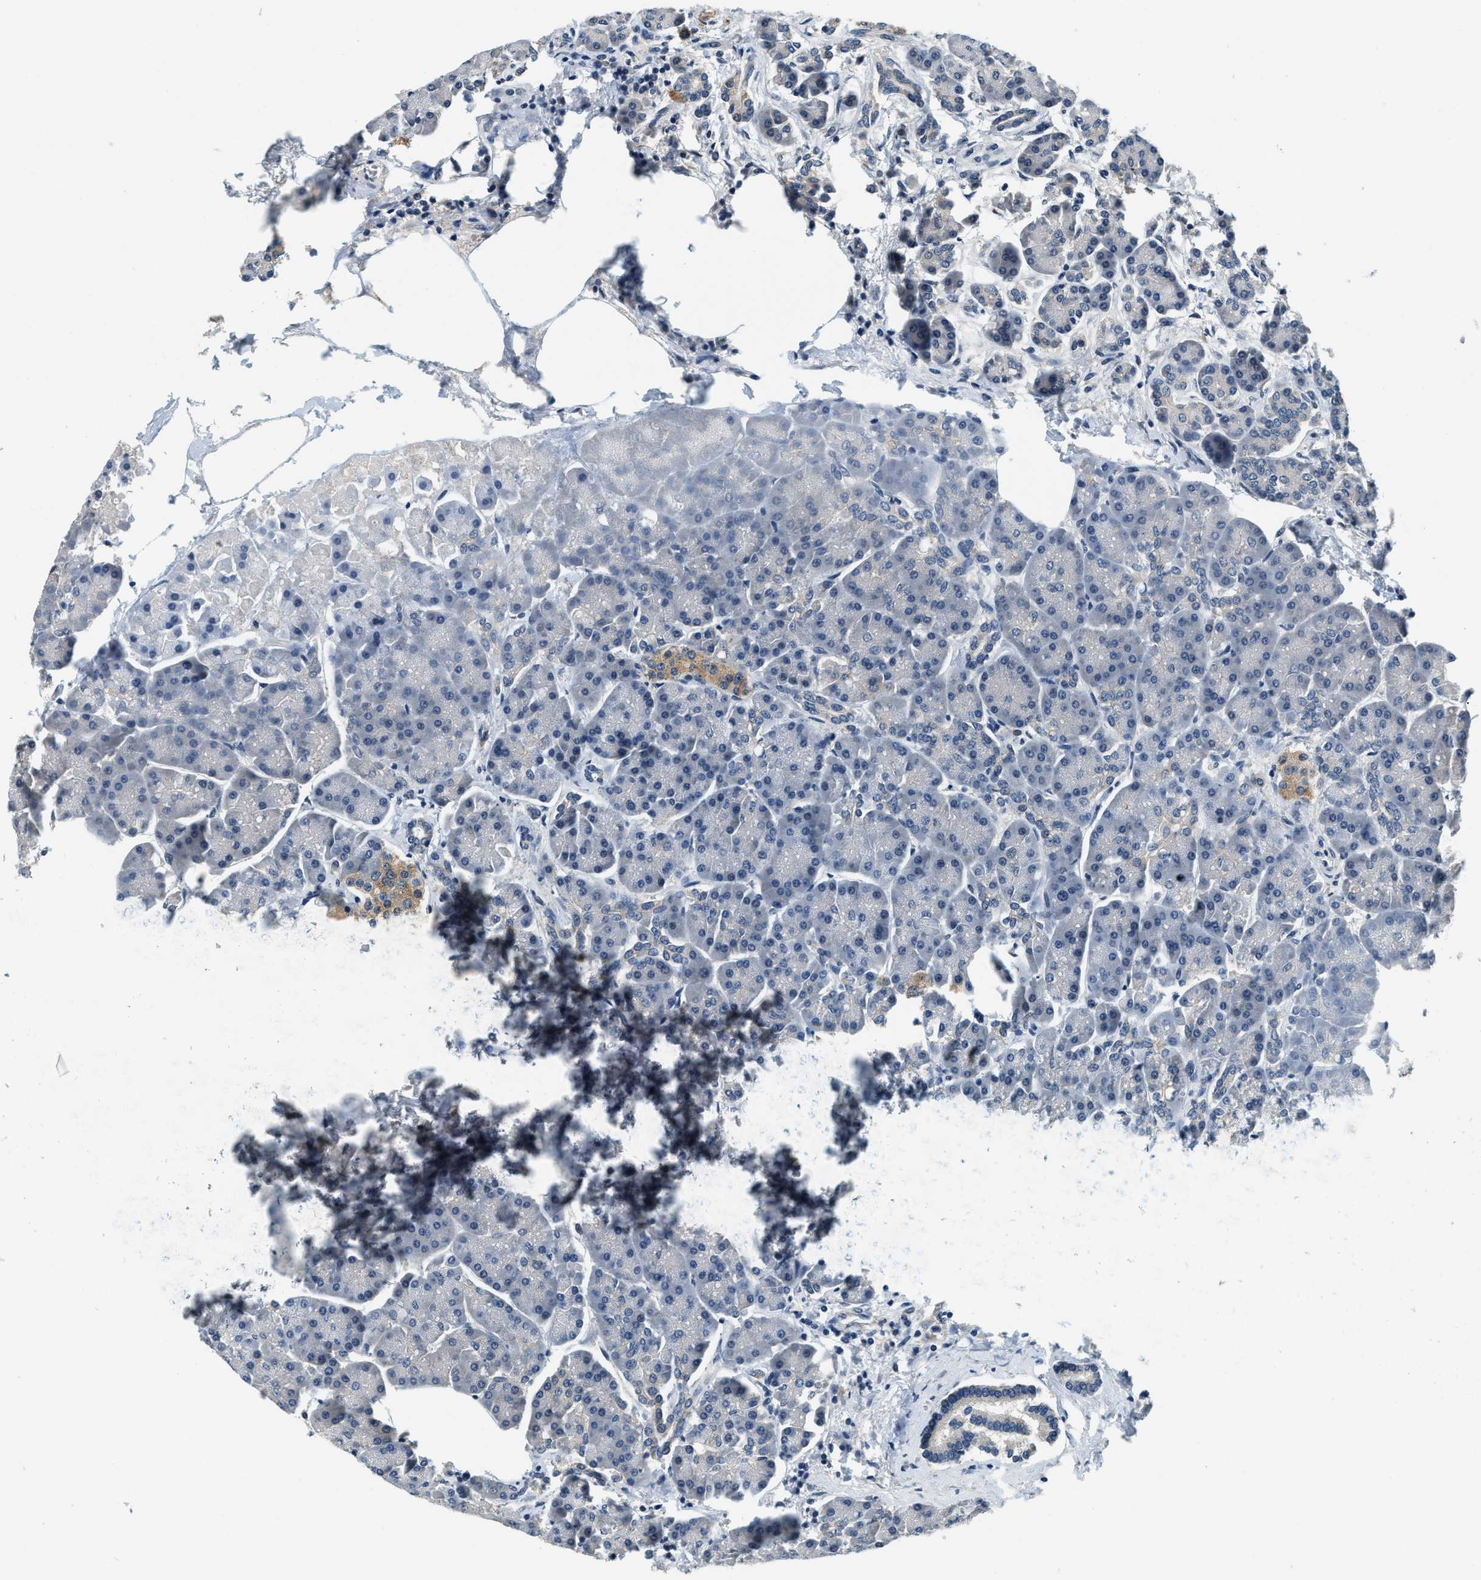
{"staining": {"intensity": "negative", "quantity": "none", "location": "none"}, "tissue": "pancreas", "cell_type": "Exocrine glandular cells", "image_type": "normal", "snomed": [{"axis": "morphology", "description": "Normal tissue, NOS"}, {"axis": "topography", "description": "Pancreas"}], "caption": "Immunohistochemistry micrograph of unremarkable human pancreas stained for a protein (brown), which exhibits no expression in exocrine glandular cells. (DAB immunohistochemistry with hematoxylin counter stain).", "gene": "YAE1", "patient": {"sex": "female", "age": 70}}